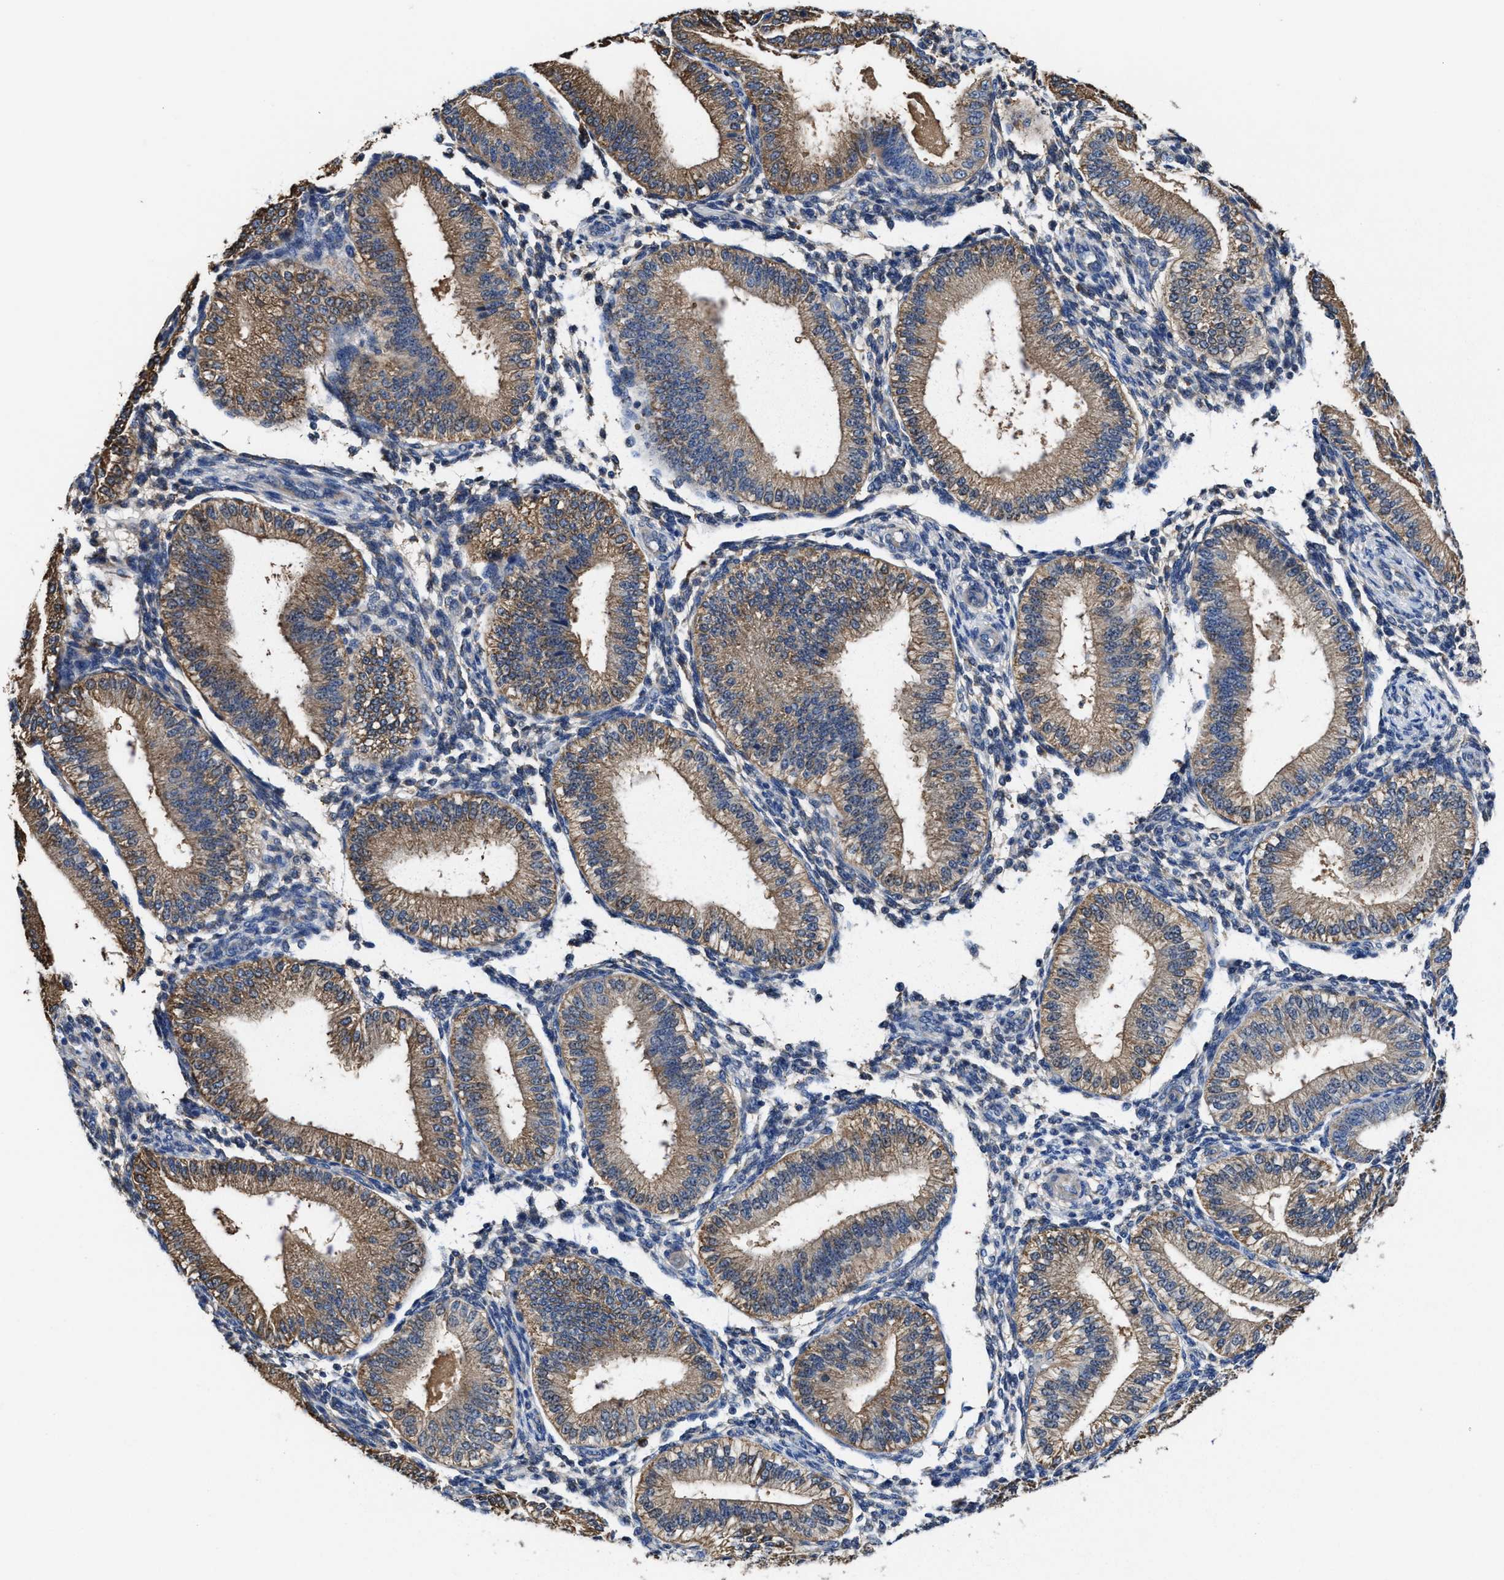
{"staining": {"intensity": "weak", "quantity": "25%-75%", "location": "cytoplasmic/membranous"}, "tissue": "endometrium", "cell_type": "Cells in endometrial stroma", "image_type": "normal", "snomed": [{"axis": "morphology", "description": "Normal tissue, NOS"}, {"axis": "topography", "description": "Endometrium"}], "caption": "Protein expression analysis of normal human endometrium reveals weak cytoplasmic/membranous expression in approximately 25%-75% of cells in endometrial stroma. Immunohistochemistry (ihc) stains the protein in brown and the nuclei are stained blue.", "gene": "TMEM30A", "patient": {"sex": "female", "age": 39}}